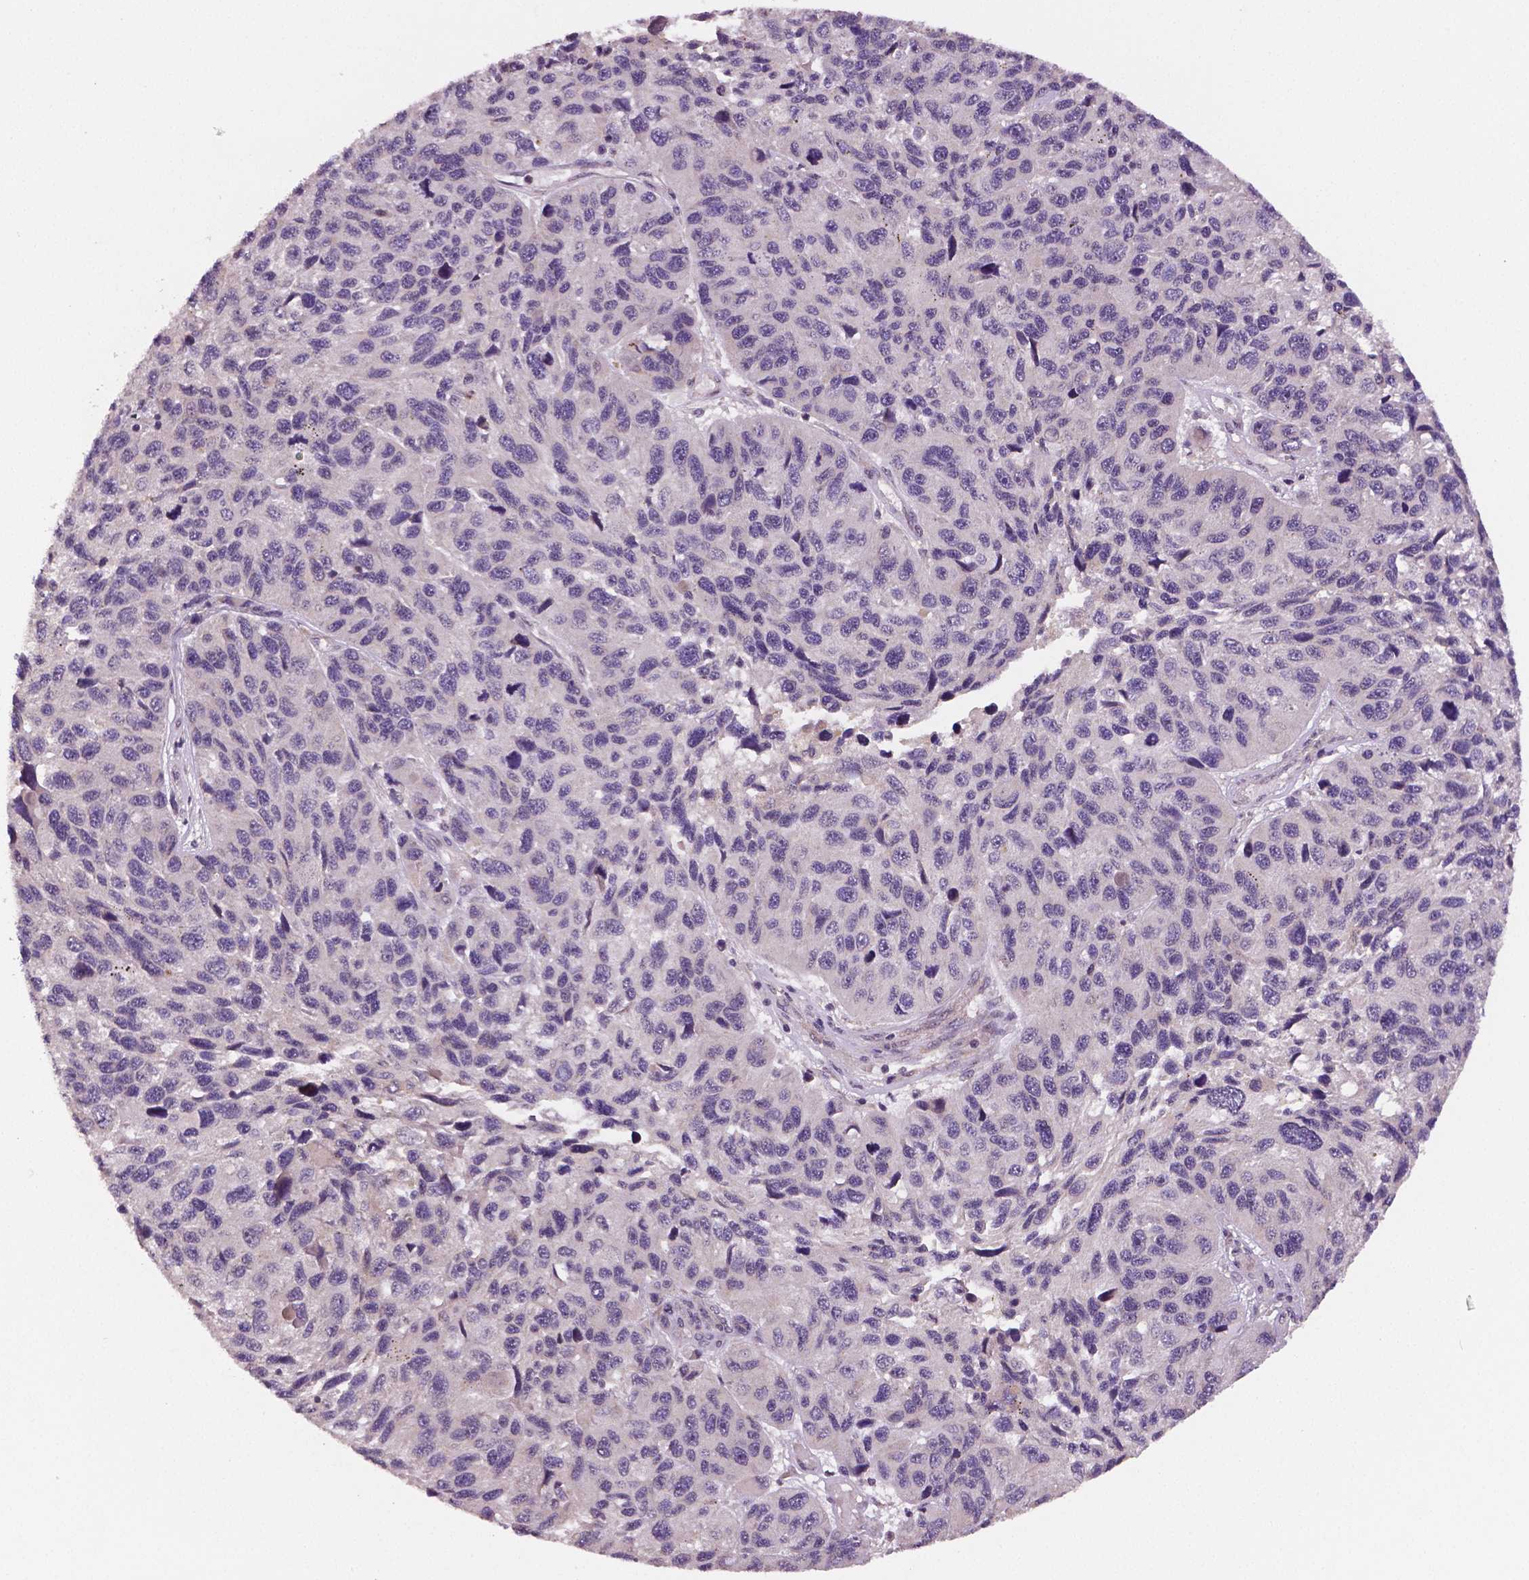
{"staining": {"intensity": "negative", "quantity": "none", "location": "none"}, "tissue": "melanoma", "cell_type": "Tumor cells", "image_type": "cancer", "snomed": [{"axis": "morphology", "description": "Malignant melanoma, NOS"}, {"axis": "topography", "description": "Skin"}], "caption": "A high-resolution photomicrograph shows immunohistochemistry staining of melanoma, which exhibits no significant positivity in tumor cells.", "gene": "STAT3", "patient": {"sex": "male", "age": 53}}